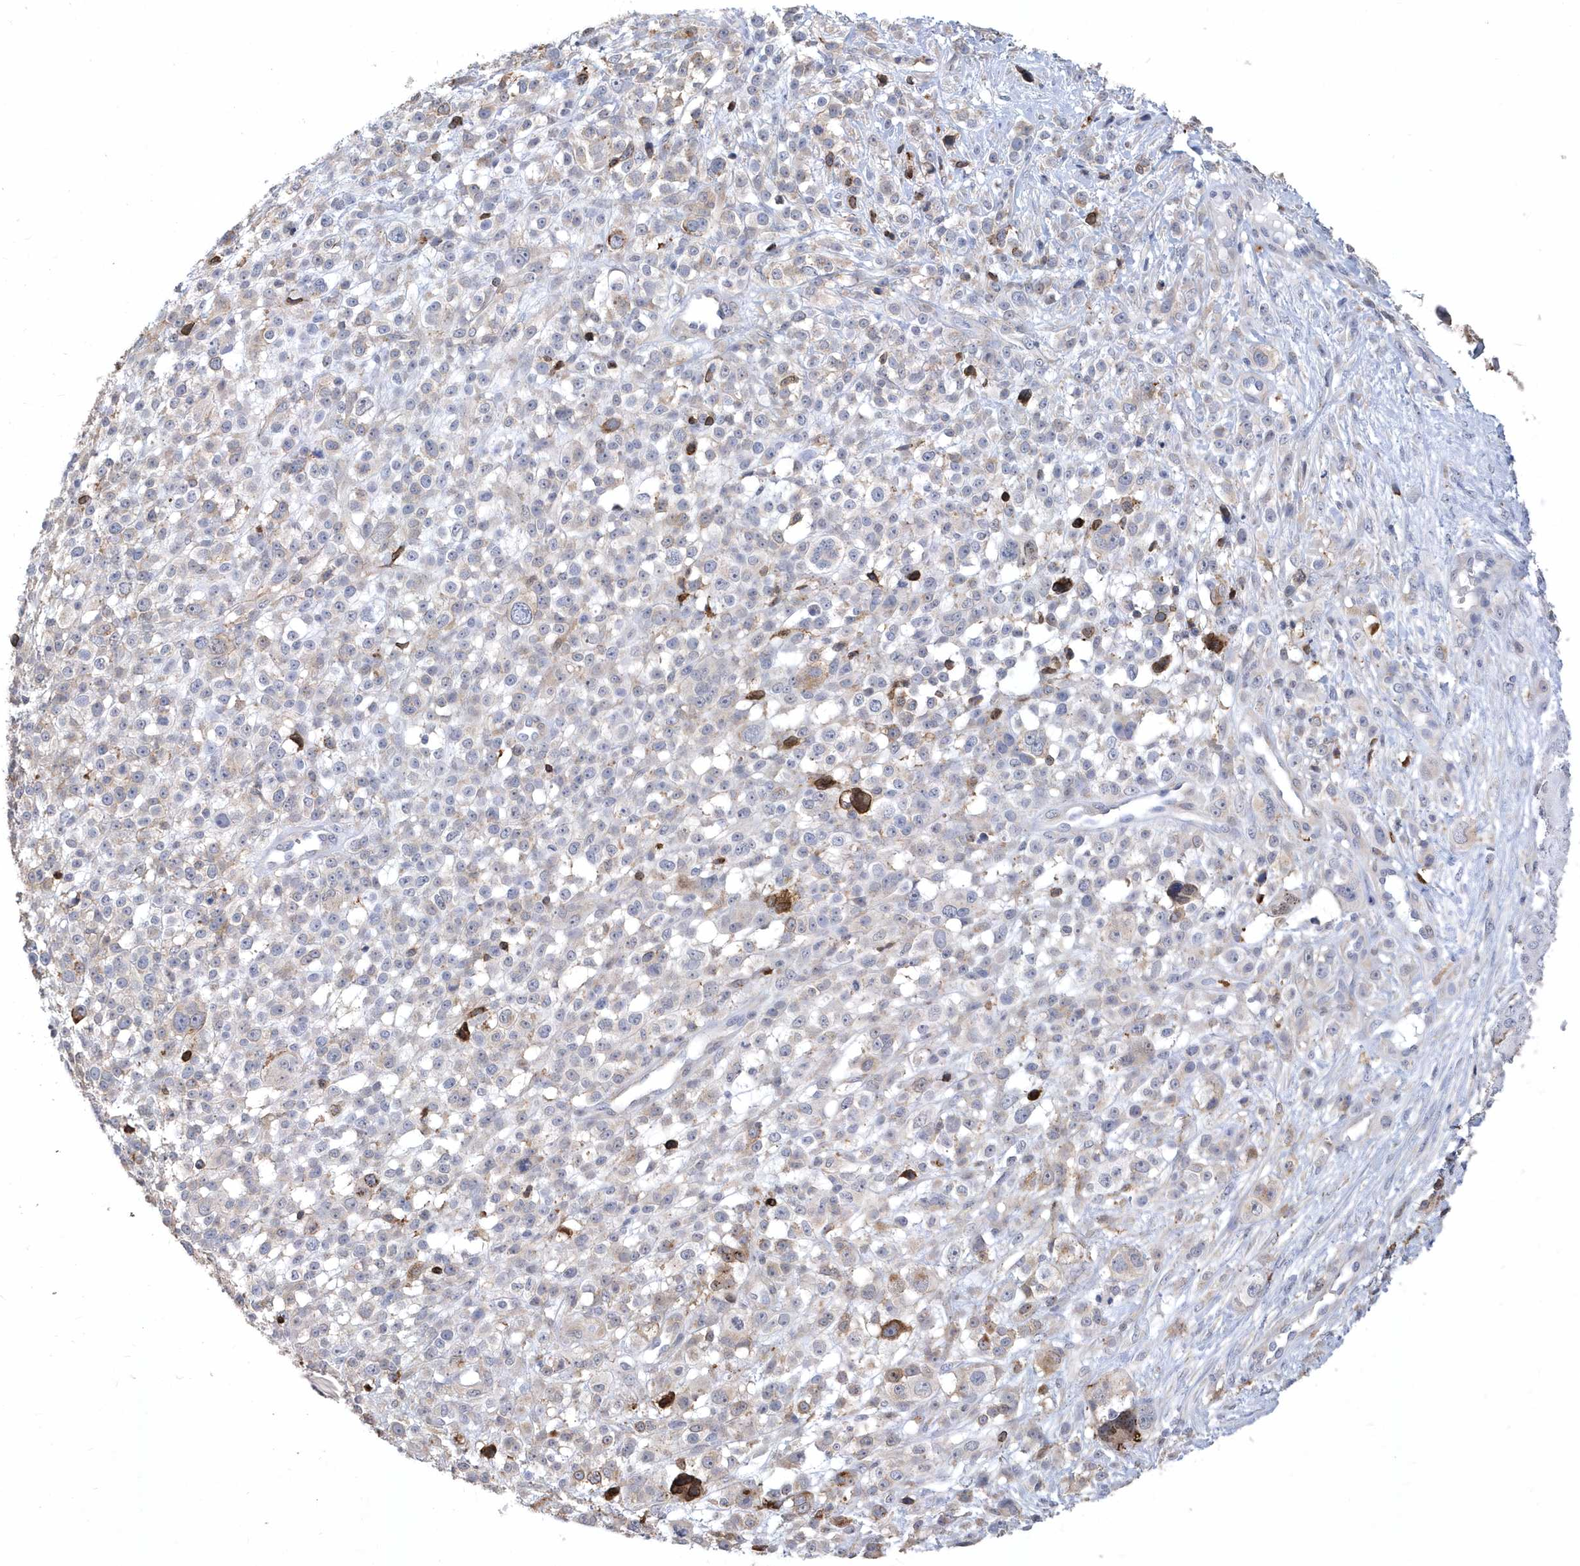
{"staining": {"intensity": "moderate", "quantity": "<25%", "location": "cytoplasmic/membranous"}, "tissue": "melanoma", "cell_type": "Tumor cells", "image_type": "cancer", "snomed": [{"axis": "morphology", "description": "Malignant melanoma, NOS"}, {"axis": "topography", "description": "Skin"}], "caption": "A brown stain highlights moderate cytoplasmic/membranous staining of a protein in human melanoma tumor cells.", "gene": "TSPEAR", "patient": {"sex": "female", "age": 55}}